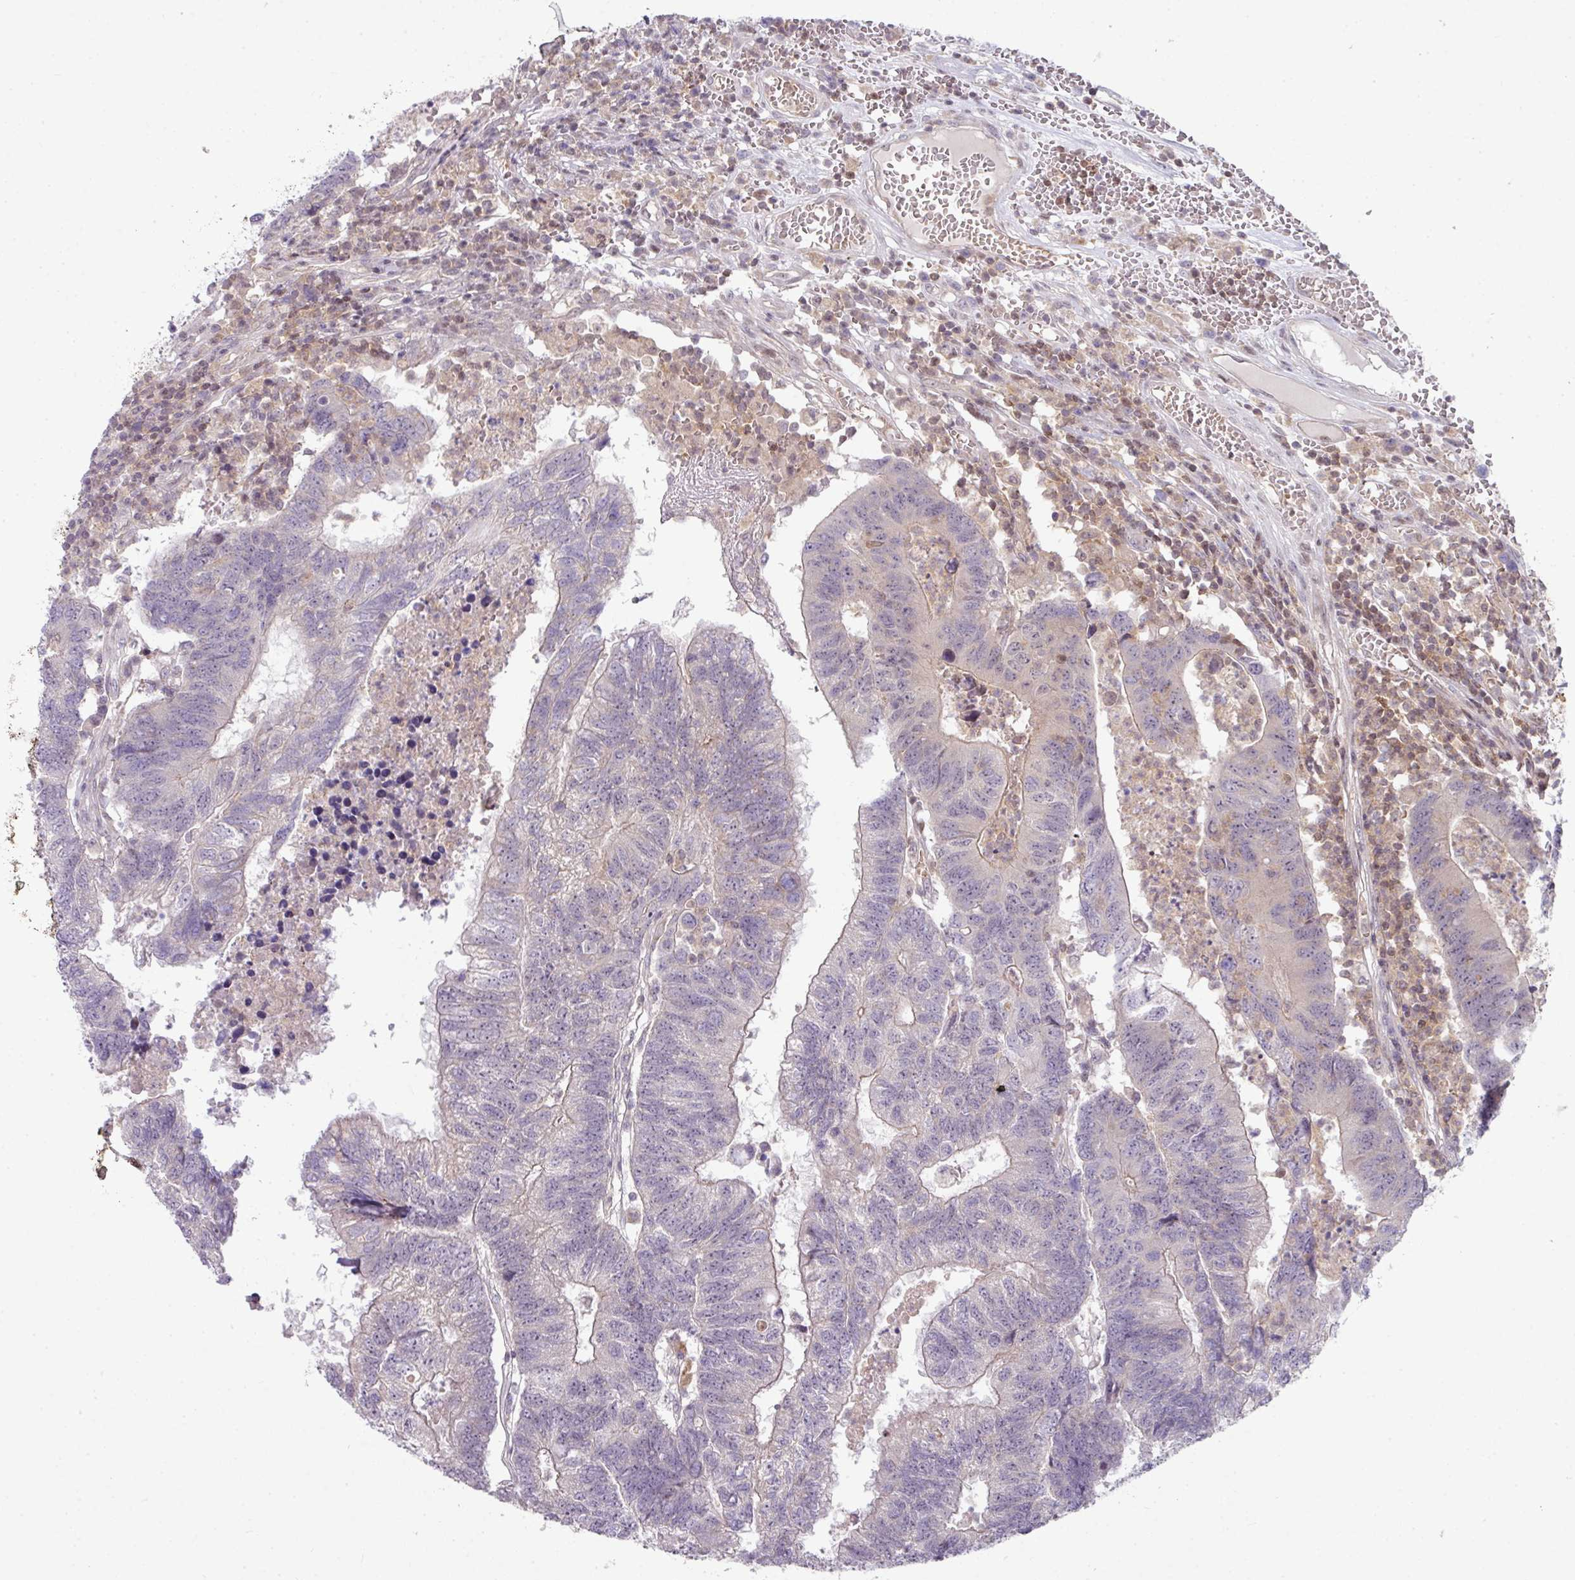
{"staining": {"intensity": "weak", "quantity": "25%-75%", "location": "cytoplasmic/membranous"}, "tissue": "colorectal cancer", "cell_type": "Tumor cells", "image_type": "cancer", "snomed": [{"axis": "morphology", "description": "Adenocarcinoma, NOS"}, {"axis": "topography", "description": "Colon"}], "caption": "This micrograph demonstrates colorectal adenocarcinoma stained with immunohistochemistry (IHC) to label a protein in brown. The cytoplasmic/membranous of tumor cells show weak positivity for the protein. Nuclei are counter-stained blue.", "gene": "STAT5A", "patient": {"sex": "female", "age": 48}}